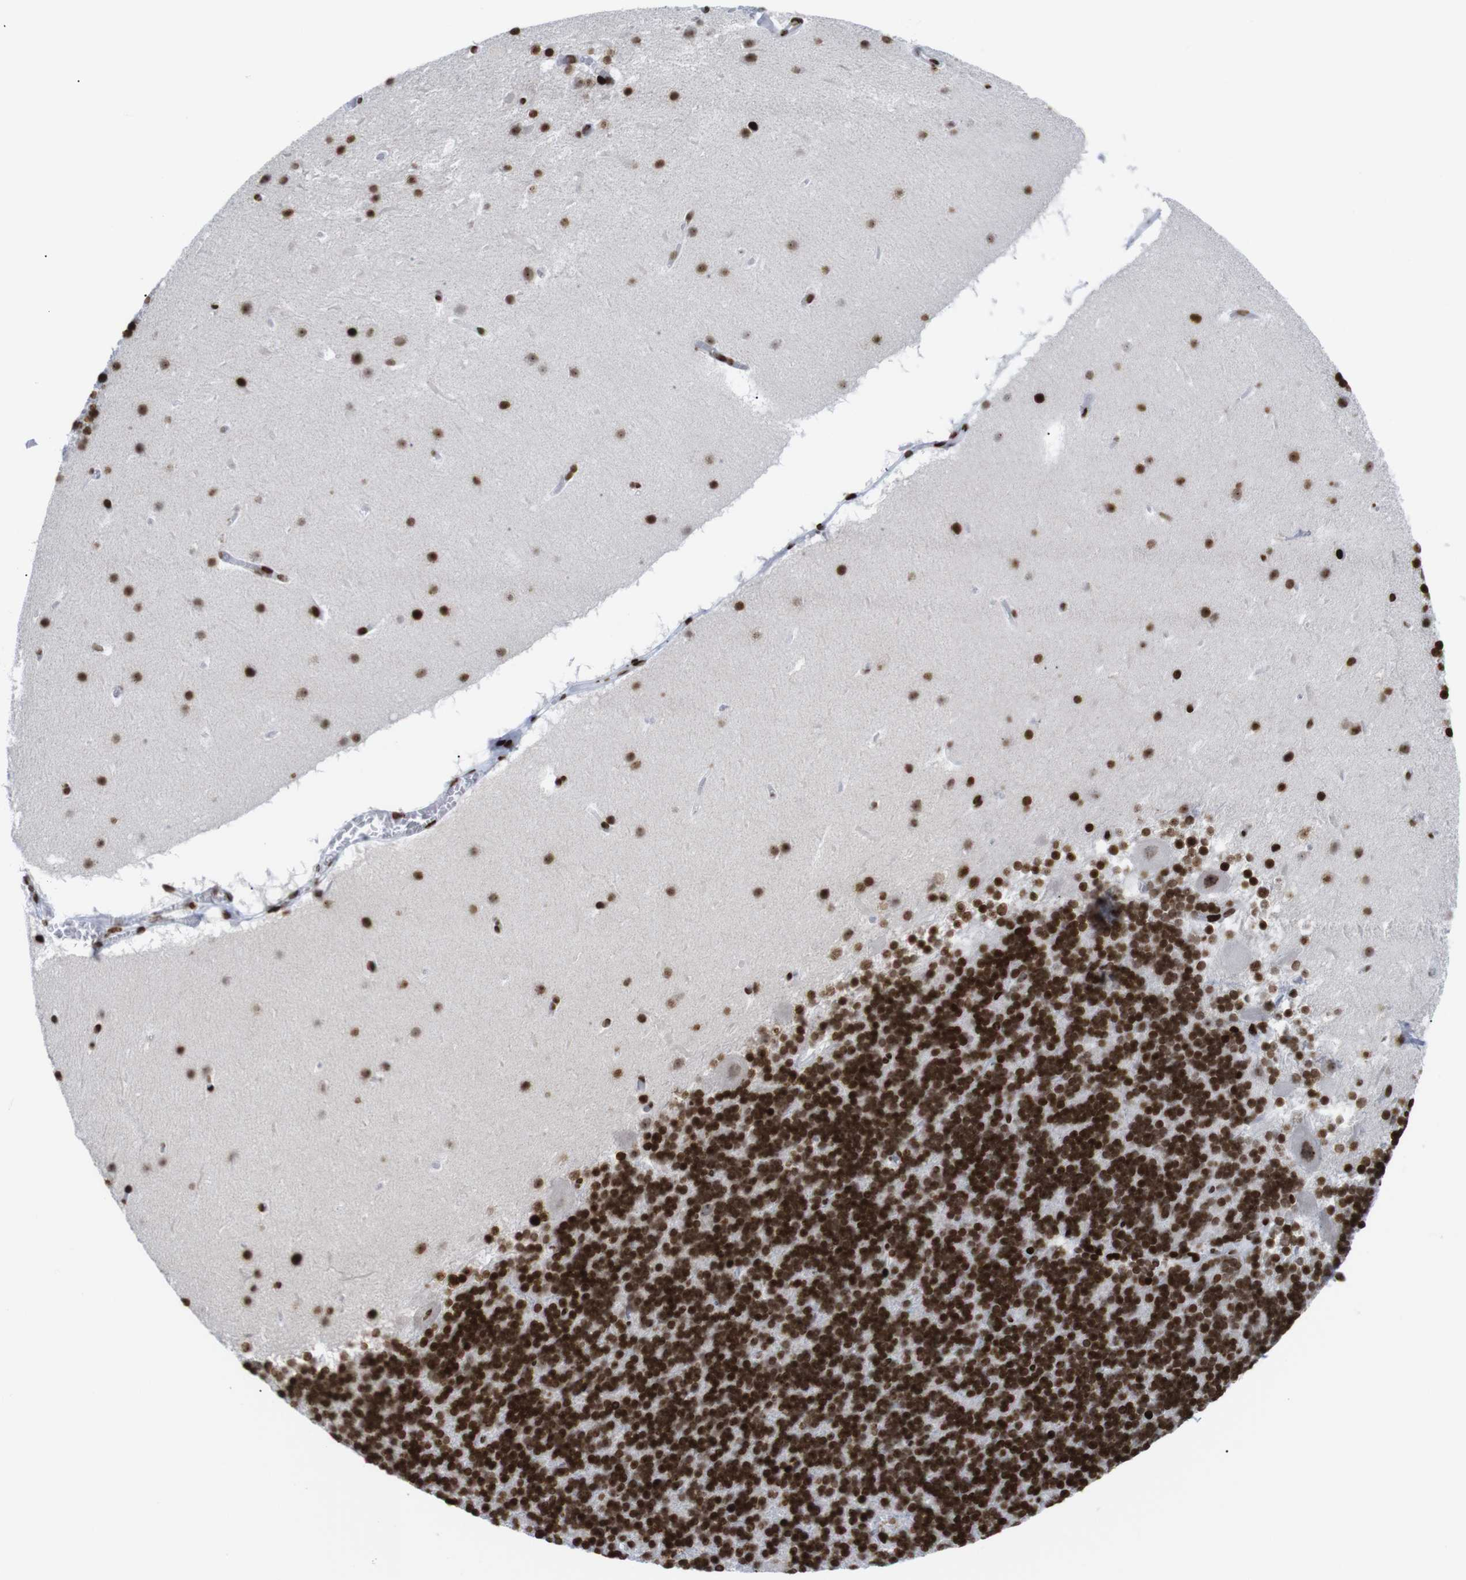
{"staining": {"intensity": "strong", "quantity": ">75%", "location": "nuclear"}, "tissue": "cerebellum", "cell_type": "Cells in granular layer", "image_type": "normal", "snomed": [{"axis": "morphology", "description": "Normal tissue, NOS"}, {"axis": "topography", "description": "Cerebellum"}], "caption": "Immunohistochemistry (IHC) staining of unremarkable cerebellum, which reveals high levels of strong nuclear staining in approximately >75% of cells in granular layer indicating strong nuclear protein positivity. The staining was performed using DAB (3,3'-diaminobenzidine) (brown) for protein detection and nuclei were counterstained in hematoxylin (blue).", "gene": "H1", "patient": {"sex": "male", "age": 45}}